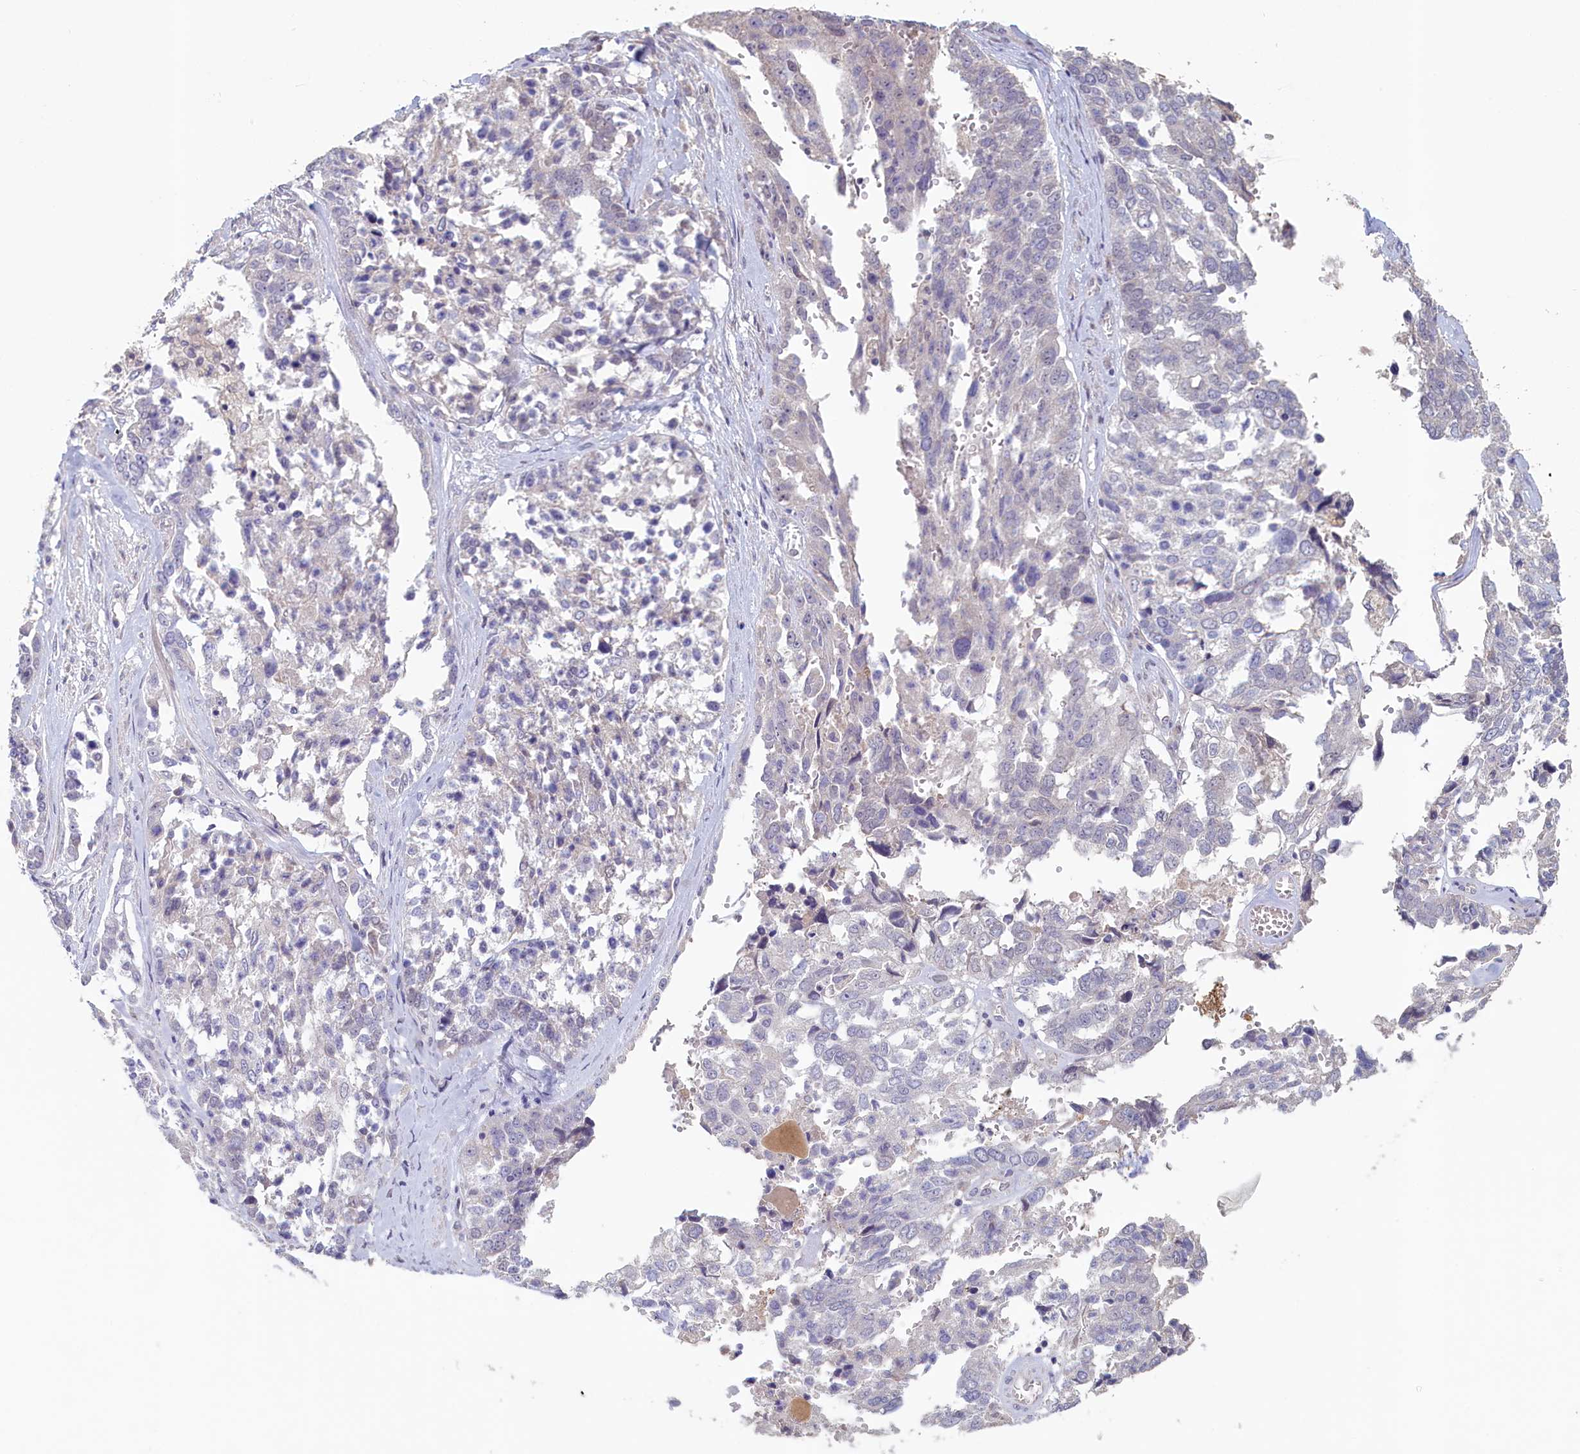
{"staining": {"intensity": "negative", "quantity": "none", "location": "none"}, "tissue": "ovarian cancer", "cell_type": "Tumor cells", "image_type": "cancer", "snomed": [{"axis": "morphology", "description": "Cystadenocarcinoma, serous, NOS"}, {"axis": "topography", "description": "Ovary"}], "caption": "Ovarian cancer (serous cystadenocarcinoma) stained for a protein using IHC demonstrates no positivity tumor cells.", "gene": "ATF7IP2", "patient": {"sex": "female", "age": 44}}